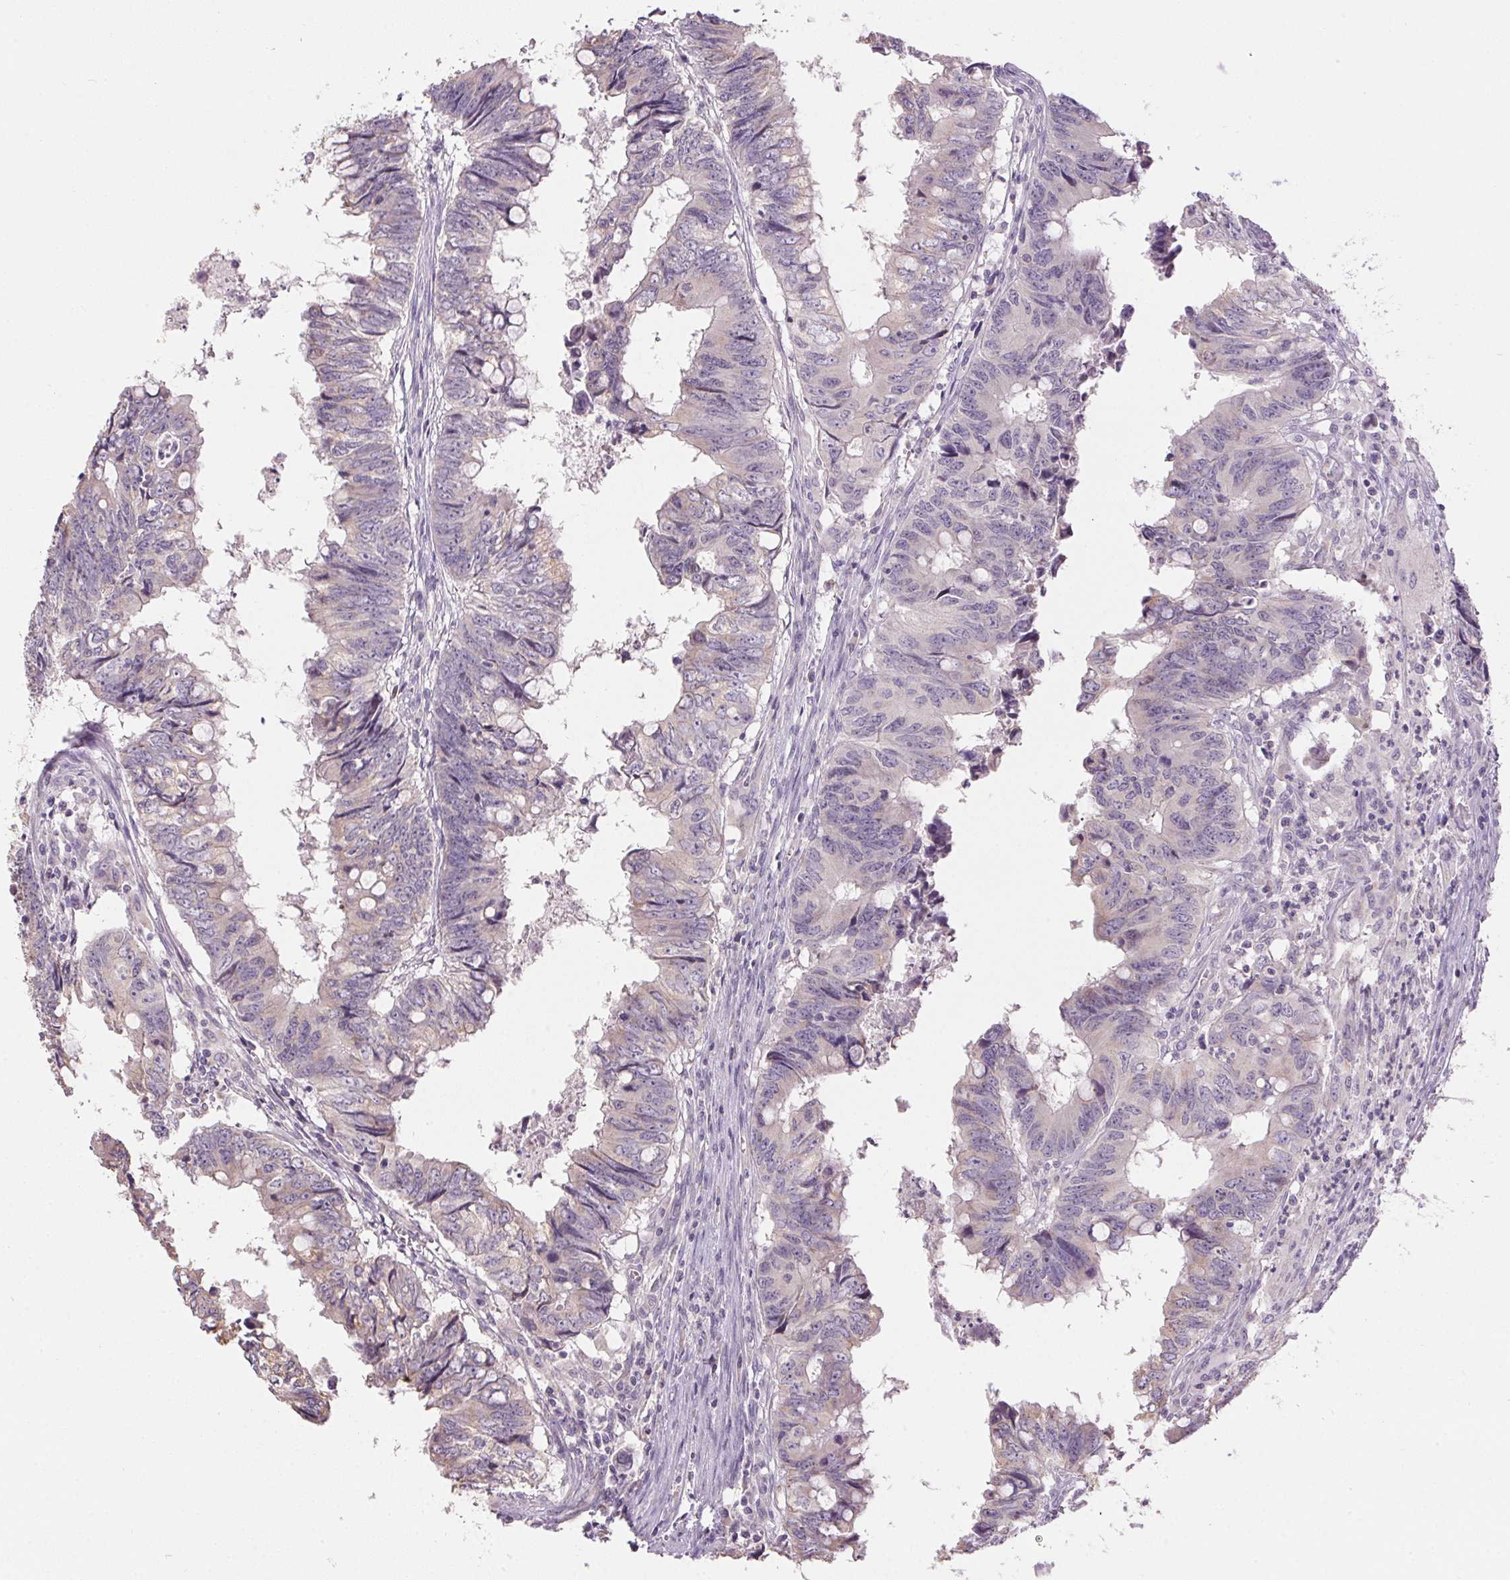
{"staining": {"intensity": "negative", "quantity": "none", "location": "none"}, "tissue": "colorectal cancer", "cell_type": "Tumor cells", "image_type": "cancer", "snomed": [{"axis": "morphology", "description": "Adenocarcinoma, NOS"}, {"axis": "topography", "description": "Colon"}], "caption": "This micrograph is of colorectal cancer (adenocarcinoma) stained with IHC to label a protein in brown with the nuclei are counter-stained blue. There is no staining in tumor cells.", "gene": "SPACA9", "patient": {"sex": "female", "age": 82}}